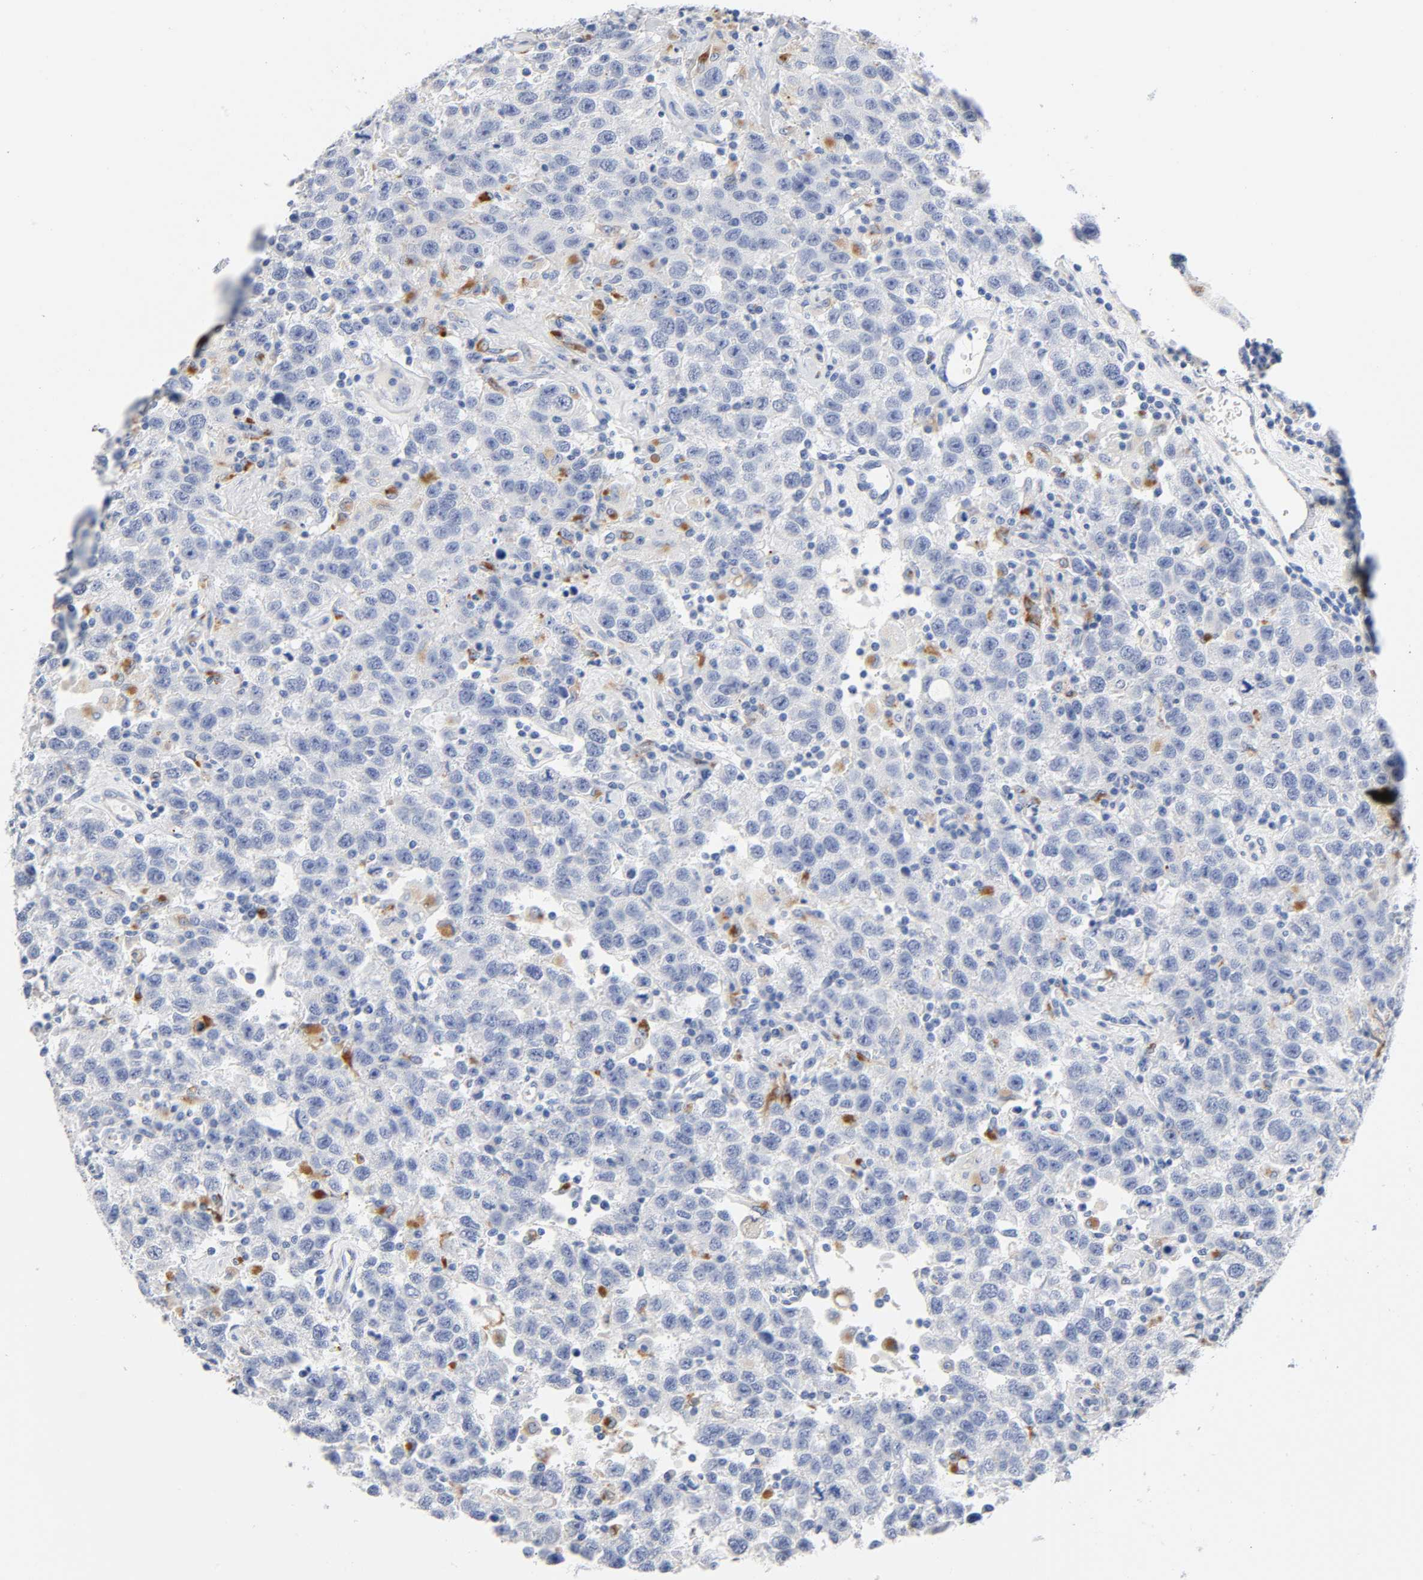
{"staining": {"intensity": "negative", "quantity": "none", "location": "none"}, "tissue": "testis cancer", "cell_type": "Tumor cells", "image_type": "cancer", "snomed": [{"axis": "morphology", "description": "Seminoma, NOS"}, {"axis": "topography", "description": "Testis"}], "caption": "This is an immunohistochemistry image of testis cancer (seminoma). There is no staining in tumor cells.", "gene": "PLP1", "patient": {"sex": "male", "age": 41}}